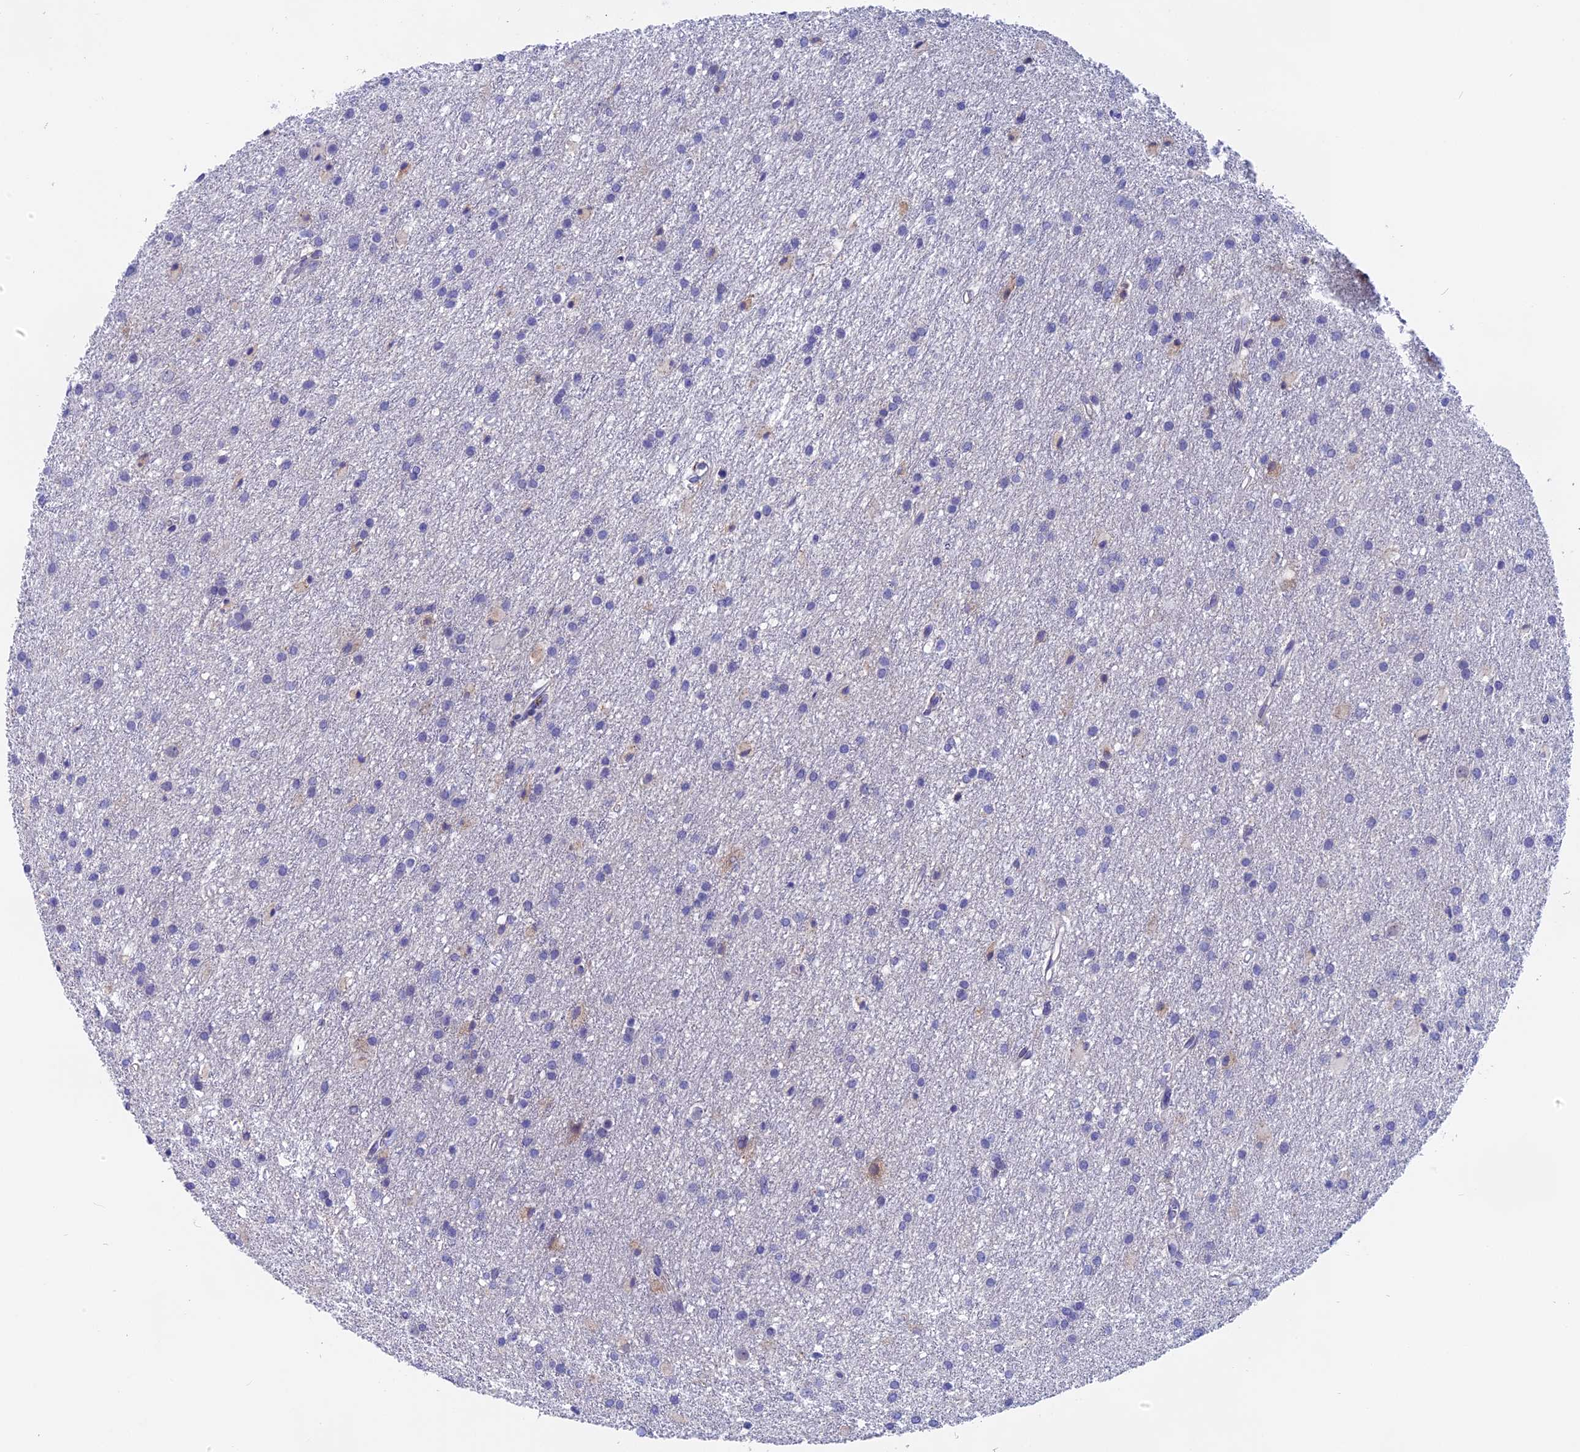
{"staining": {"intensity": "negative", "quantity": "none", "location": "none"}, "tissue": "glioma", "cell_type": "Tumor cells", "image_type": "cancer", "snomed": [{"axis": "morphology", "description": "Glioma, malignant, High grade"}, {"axis": "topography", "description": "Brain"}], "caption": "This is a image of IHC staining of malignant glioma (high-grade), which shows no expression in tumor cells. (Stains: DAB immunohistochemistry (IHC) with hematoxylin counter stain, Microscopy: brightfield microscopy at high magnification).", "gene": "GLB1L", "patient": {"sex": "female", "age": 50}}